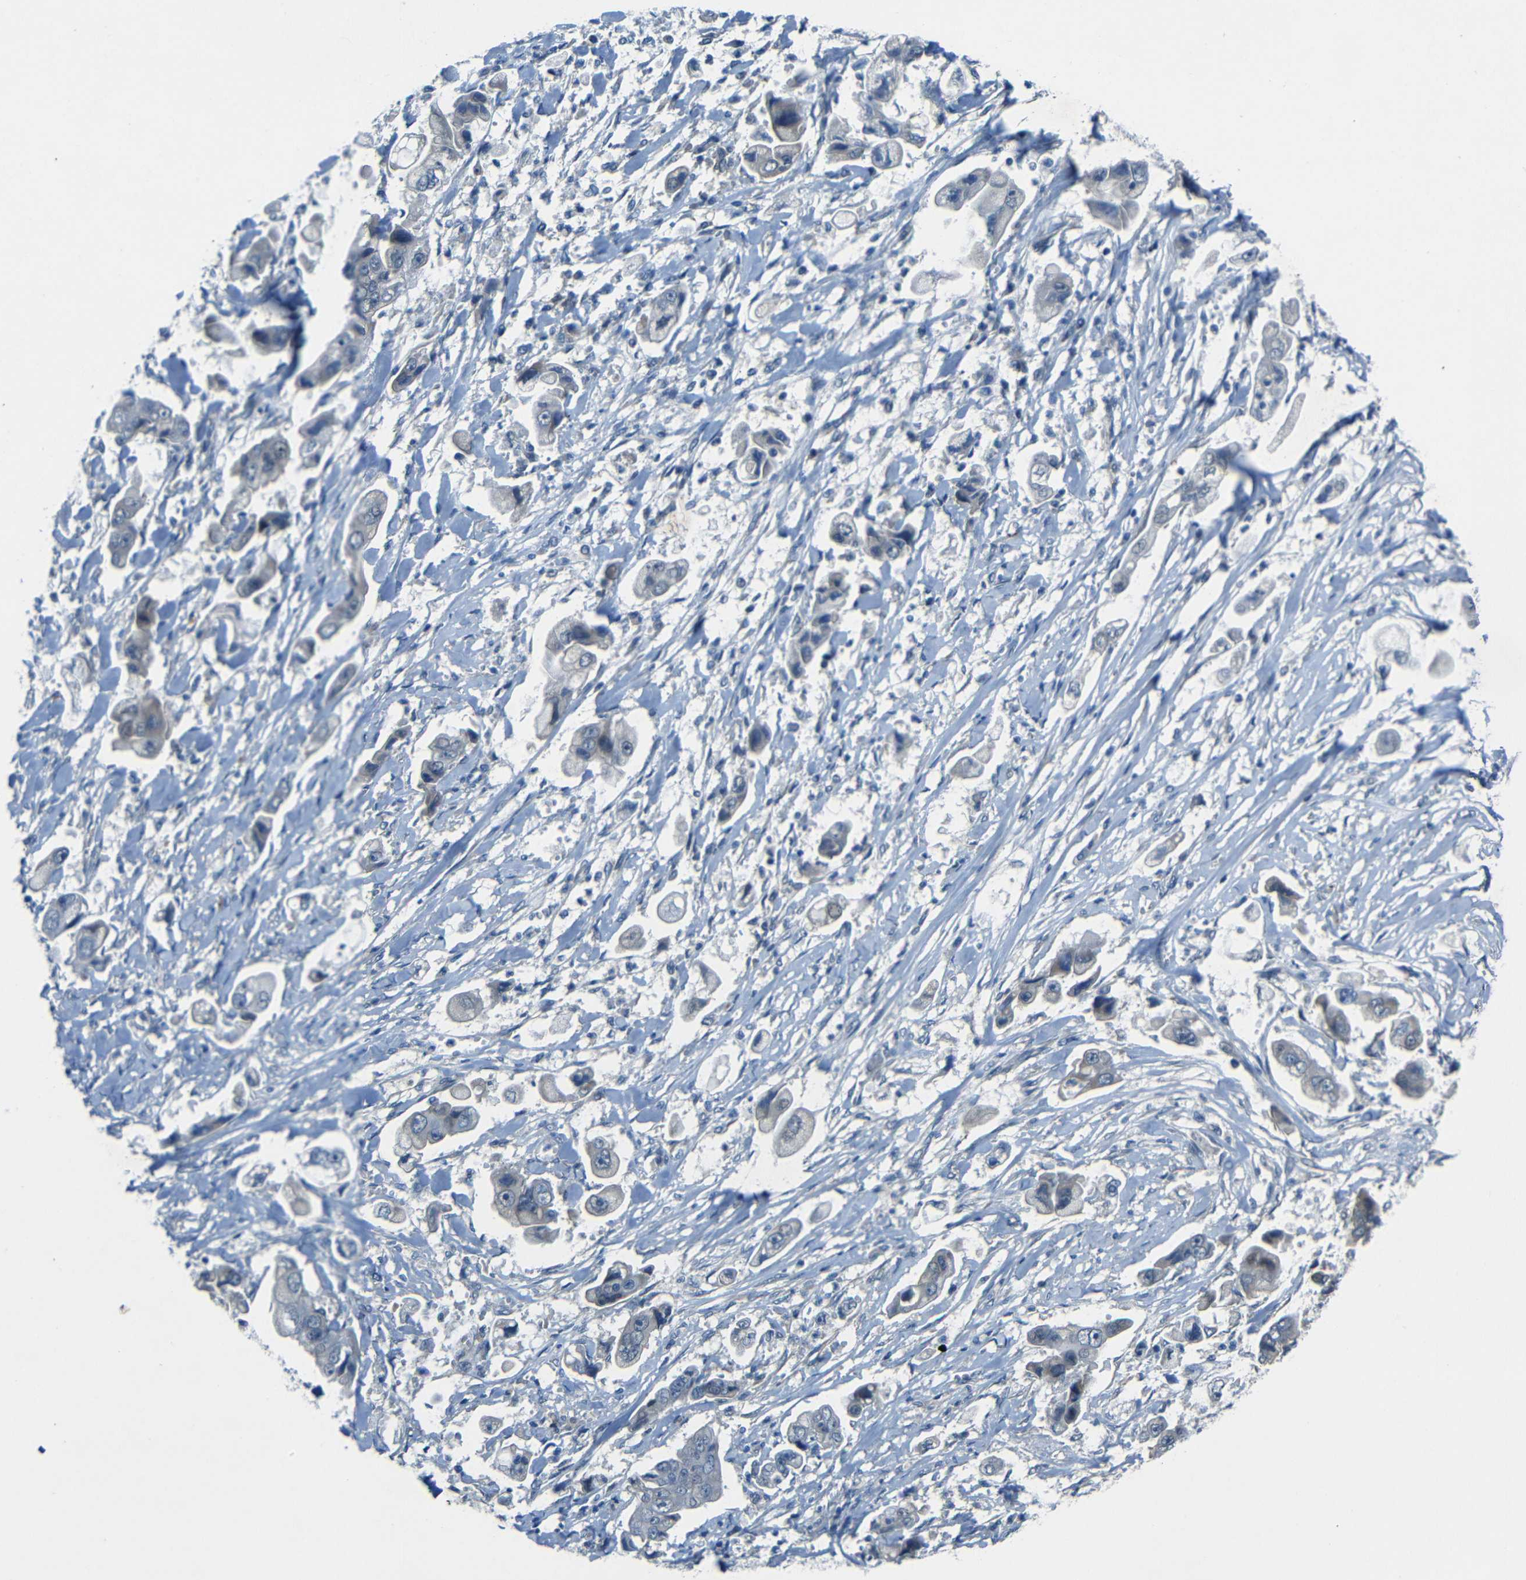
{"staining": {"intensity": "negative", "quantity": "none", "location": "none"}, "tissue": "stomach cancer", "cell_type": "Tumor cells", "image_type": "cancer", "snomed": [{"axis": "morphology", "description": "Adenocarcinoma, NOS"}, {"axis": "topography", "description": "Stomach"}], "caption": "Stomach cancer stained for a protein using immunohistochemistry exhibits no staining tumor cells.", "gene": "ANKRD22", "patient": {"sex": "male", "age": 62}}